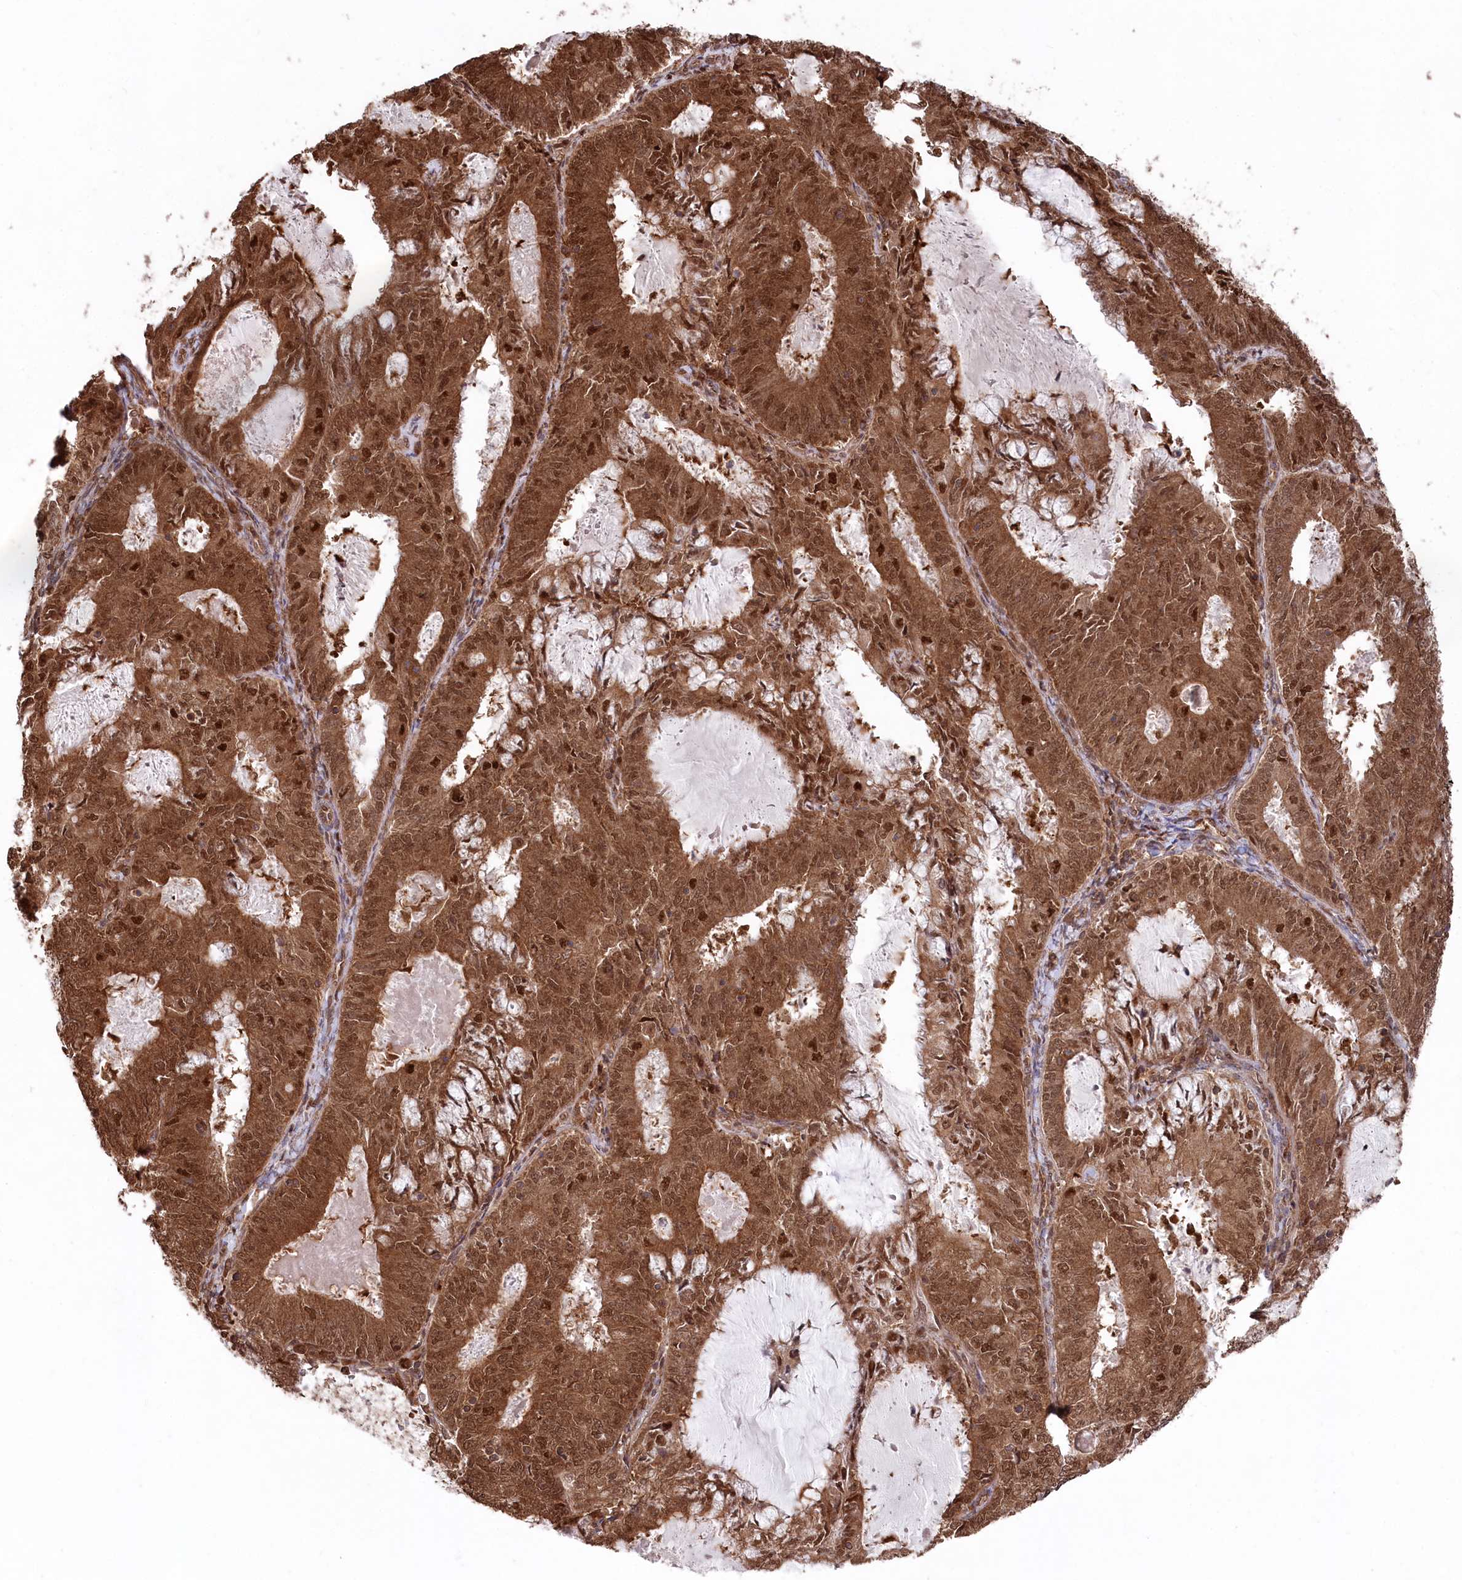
{"staining": {"intensity": "strong", "quantity": ">75%", "location": "cytoplasmic/membranous,nuclear"}, "tissue": "endometrial cancer", "cell_type": "Tumor cells", "image_type": "cancer", "snomed": [{"axis": "morphology", "description": "Adenocarcinoma, NOS"}, {"axis": "topography", "description": "Endometrium"}], "caption": "Endometrial cancer (adenocarcinoma) stained with immunohistochemistry exhibits strong cytoplasmic/membranous and nuclear staining in approximately >75% of tumor cells.", "gene": "PSMA1", "patient": {"sex": "female", "age": 57}}